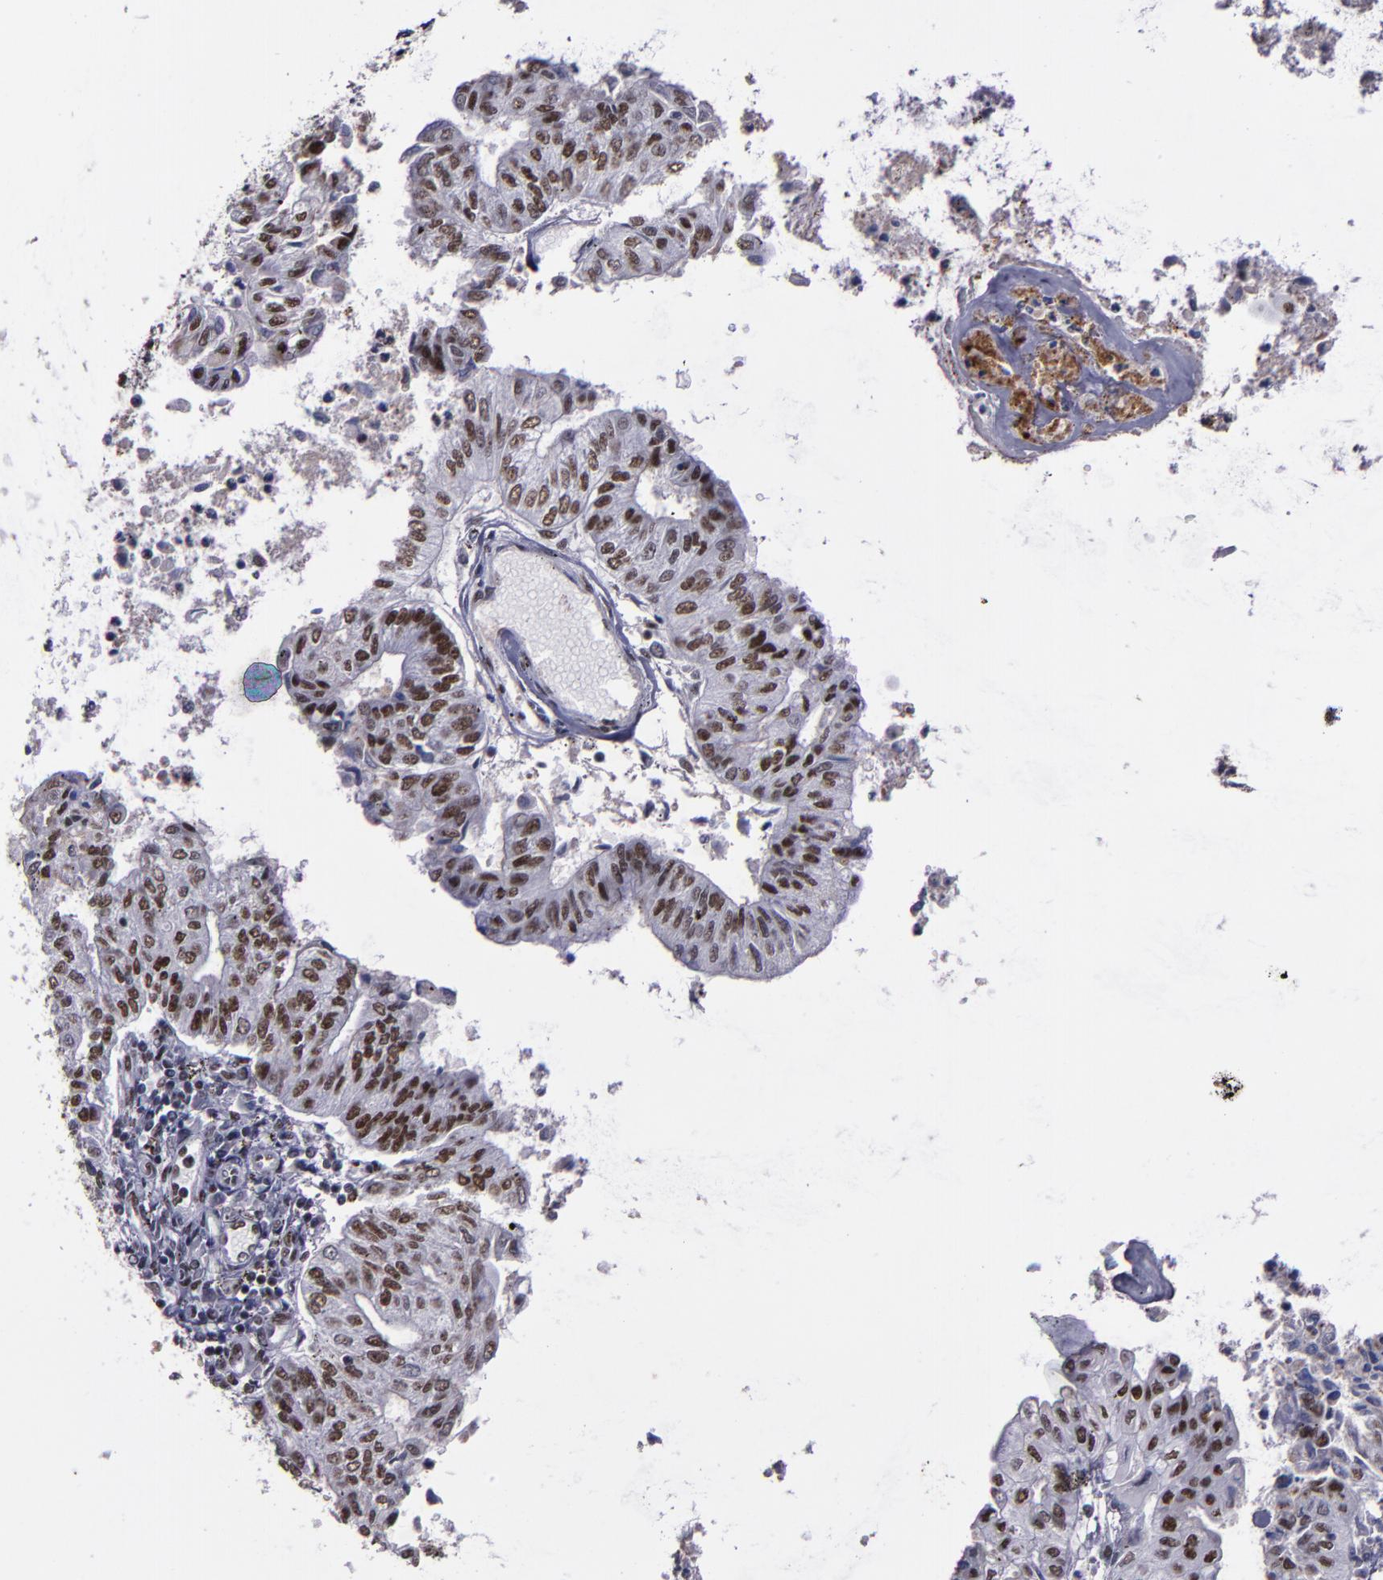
{"staining": {"intensity": "moderate", "quantity": "25%-75%", "location": "nuclear"}, "tissue": "endometrial cancer", "cell_type": "Tumor cells", "image_type": "cancer", "snomed": [{"axis": "morphology", "description": "Adenocarcinoma, NOS"}, {"axis": "topography", "description": "Endometrium"}], "caption": "Protein staining of endometrial cancer tissue reveals moderate nuclear positivity in approximately 25%-75% of tumor cells.", "gene": "PPP4R3A", "patient": {"sex": "female", "age": 59}}